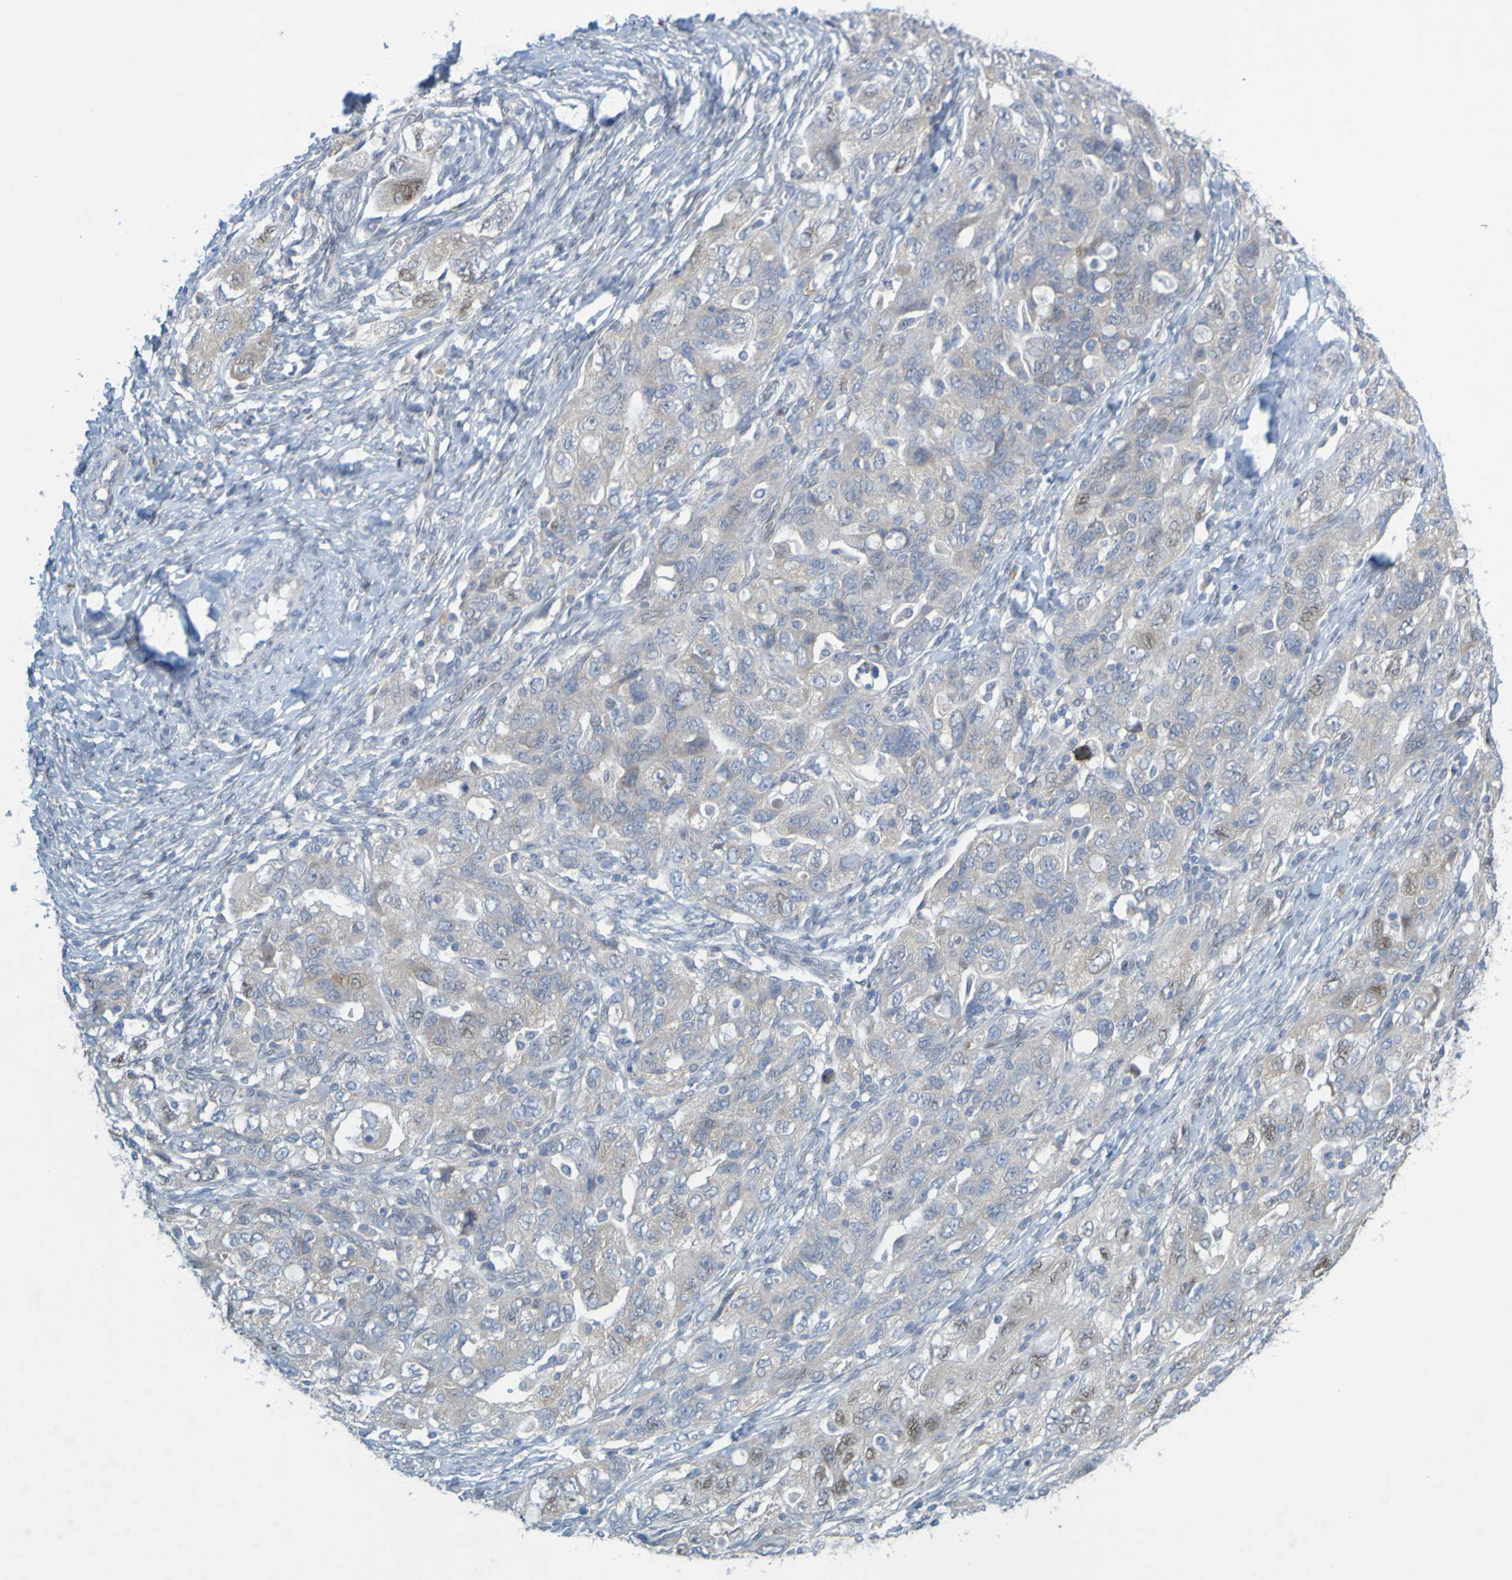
{"staining": {"intensity": "weak", "quantity": ">75%", "location": "cytoplasmic/membranous"}, "tissue": "ovarian cancer", "cell_type": "Tumor cells", "image_type": "cancer", "snomed": [{"axis": "morphology", "description": "Carcinoma, NOS"}, {"axis": "morphology", "description": "Cystadenocarcinoma, serous, NOS"}, {"axis": "topography", "description": "Ovary"}], "caption": "Ovarian cancer (carcinoma) stained with DAB (3,3'-diaminobenzidine) IHC demonstrates low levels of weak cytoplasmic/membranous positivity in approximately >75% of tumor cells.", "gene": "MAG", "patient": {"sex": "female", "age": 69}}